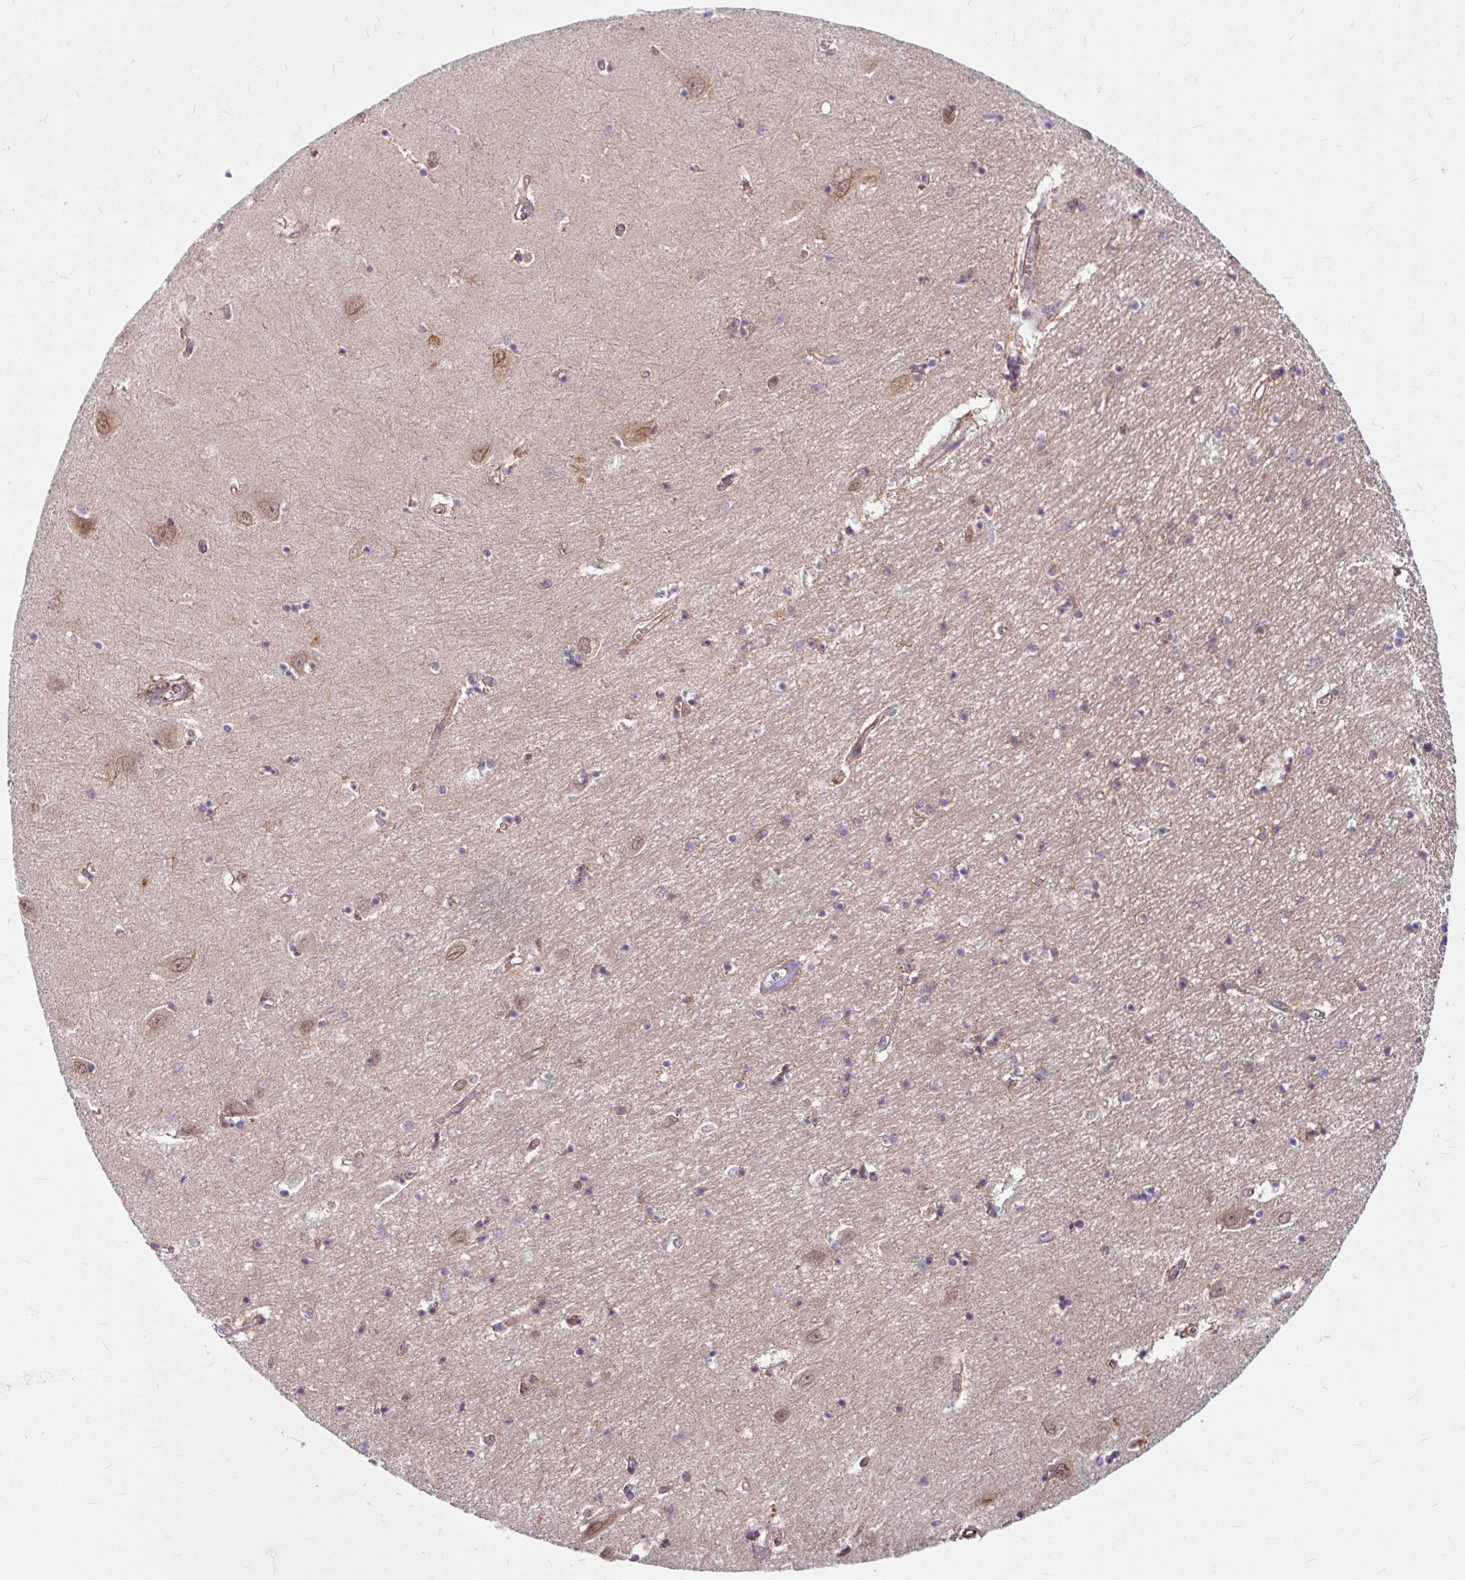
{"staining": {"intensity": "negative", "quantity": "none", "location": "none"}, "tissue": "hippocampus", "cell_type": "Glial cells", "image_type": "normal", "snomed": [{"axis": "morphology", "description": "Normal tissue, NOS"}, {"axis": "topography", "description": "Hippocampus"}], "caption": "Immunohistochemical staining of normal human hippocampus shows no significant positivity in glial cells. Brightfield microscopy of immunohistochemistry stained with DAB (3,3'-diaminobenzidine) (brown) and hematoxylin (blue), captured at high magnification.", "gene": "DAAM2", "patient": {"sex": "female", "age": 64}}